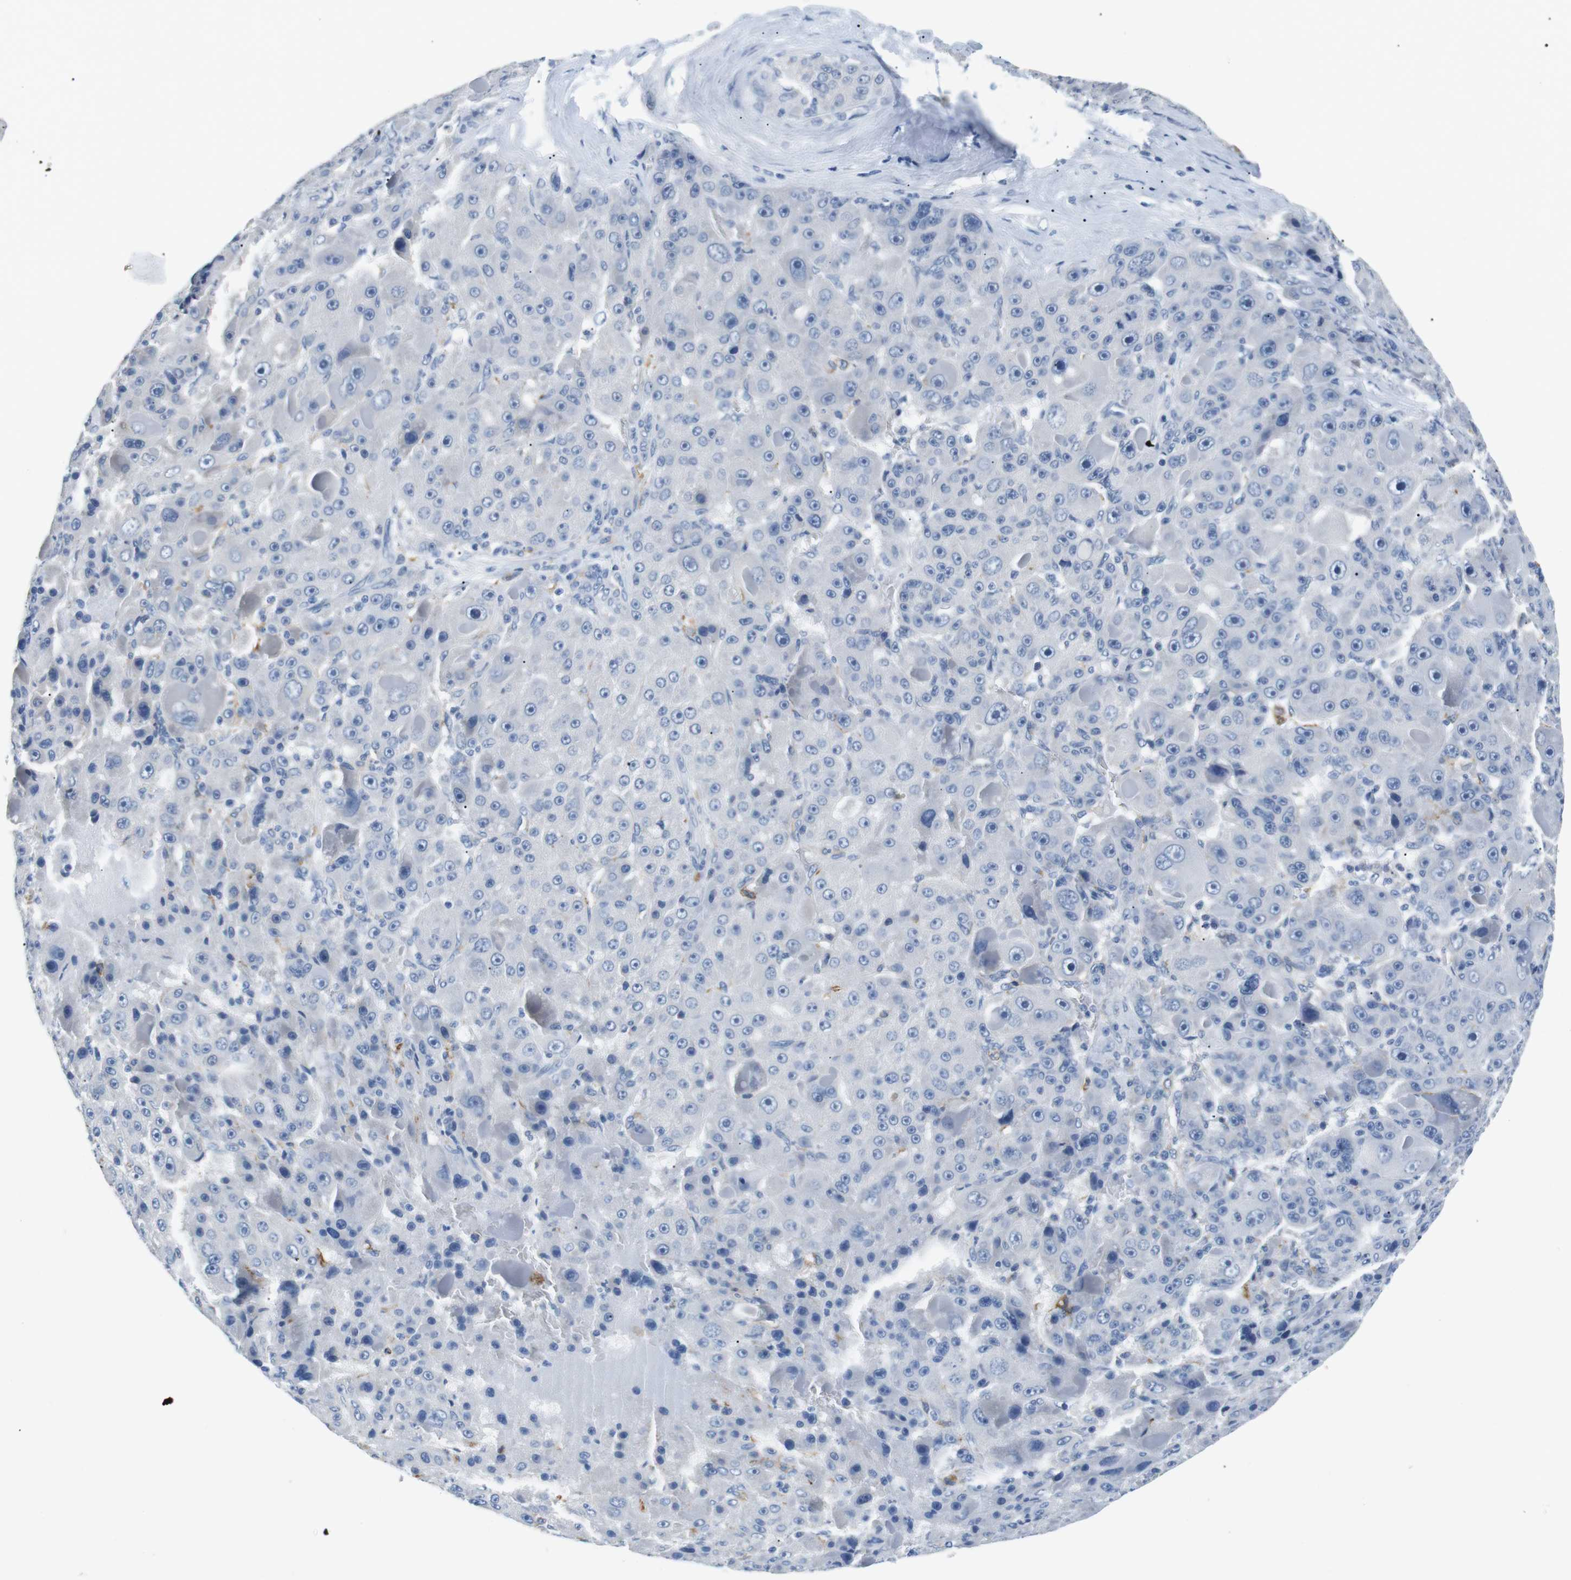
{"staining": {"intensity": "negative", "quantity": "none", "location": "none"}, "tissue": "liver cancer", "cell_type": "Tumor cells", "image_type": "cancer", "snomed": [{"axis": "morphology", "description": "Carcinoma, Hepatocellular, NOS"}, {"axis": "topography", "description": "Liver"}], "caption": "DAB (3,3'-diaminobenzidine) immunohistochemical staining of hepatocellular carcinoma (liver) reveals no significant positivity in tumor cells. The staining was performed using DAB to visualize the protein expression in brown, while the nuclei were stained in blue with hematoxylin (Magnification: 20x).", "gene": "FCGRT", "patient": {"sex": "male", "age": 76}}